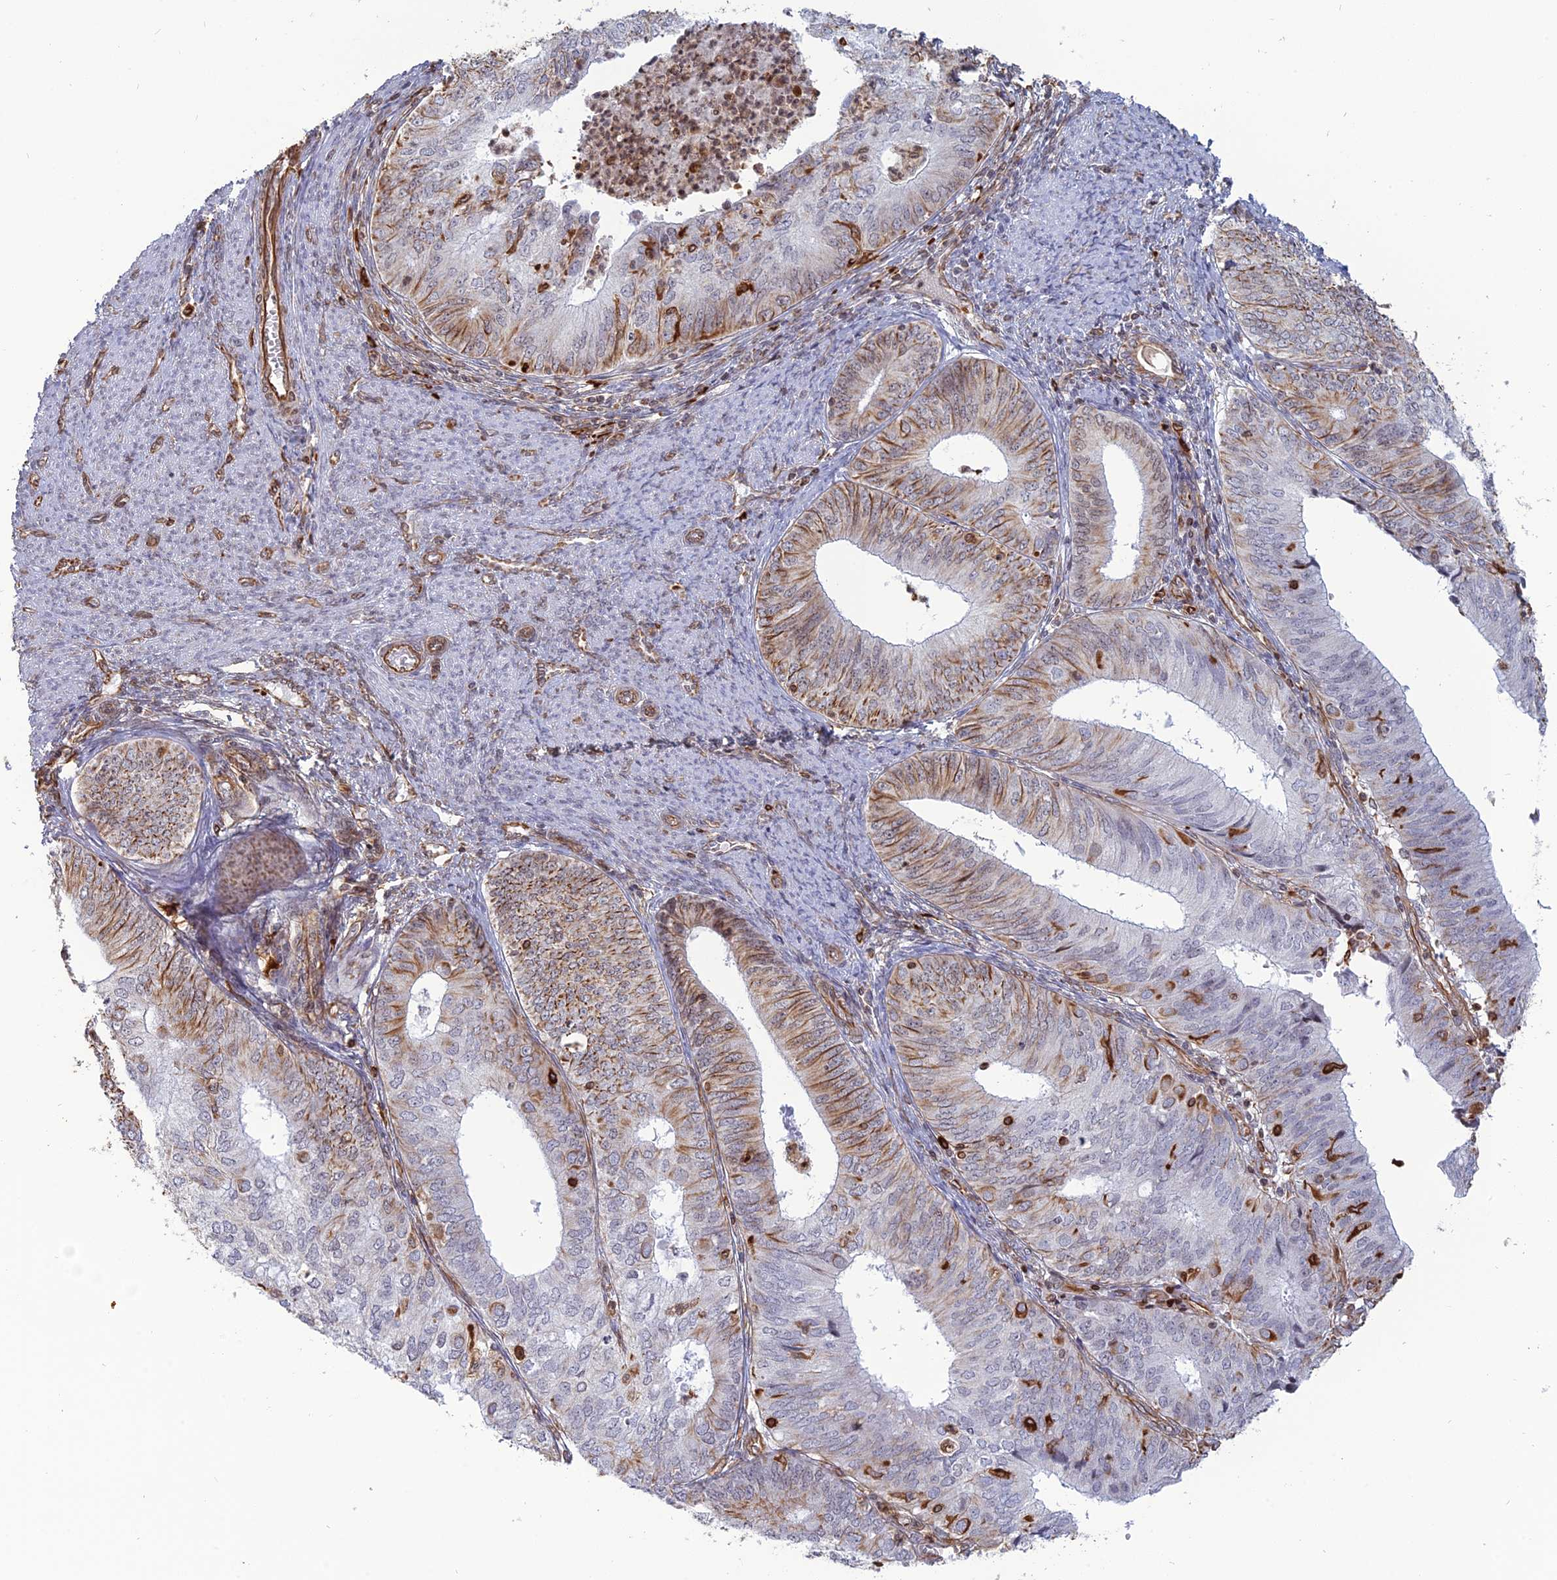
{"staining": {"intensity": "moderate", "quantity": "<25%", "location": "cytoplasmic/membranous"}, "tissue": "endometrial cancer", "cell_type": "Tumor cells", "image_type": "cancer", "snomed": [{"axis": "morphology", "description": "Adenocarcinoma, NOS"}, {"axis": "topography", "description": "Endometrium"}], "caption": "Endometrial cancer (adenocarcinoma) stained with a brown dye reveals moderate cytoplasmic/membranous positive positivity in approximately <25% of tumor cells.", "gene": "APOBR", "patient": {"sex": "female", "age": 68}}